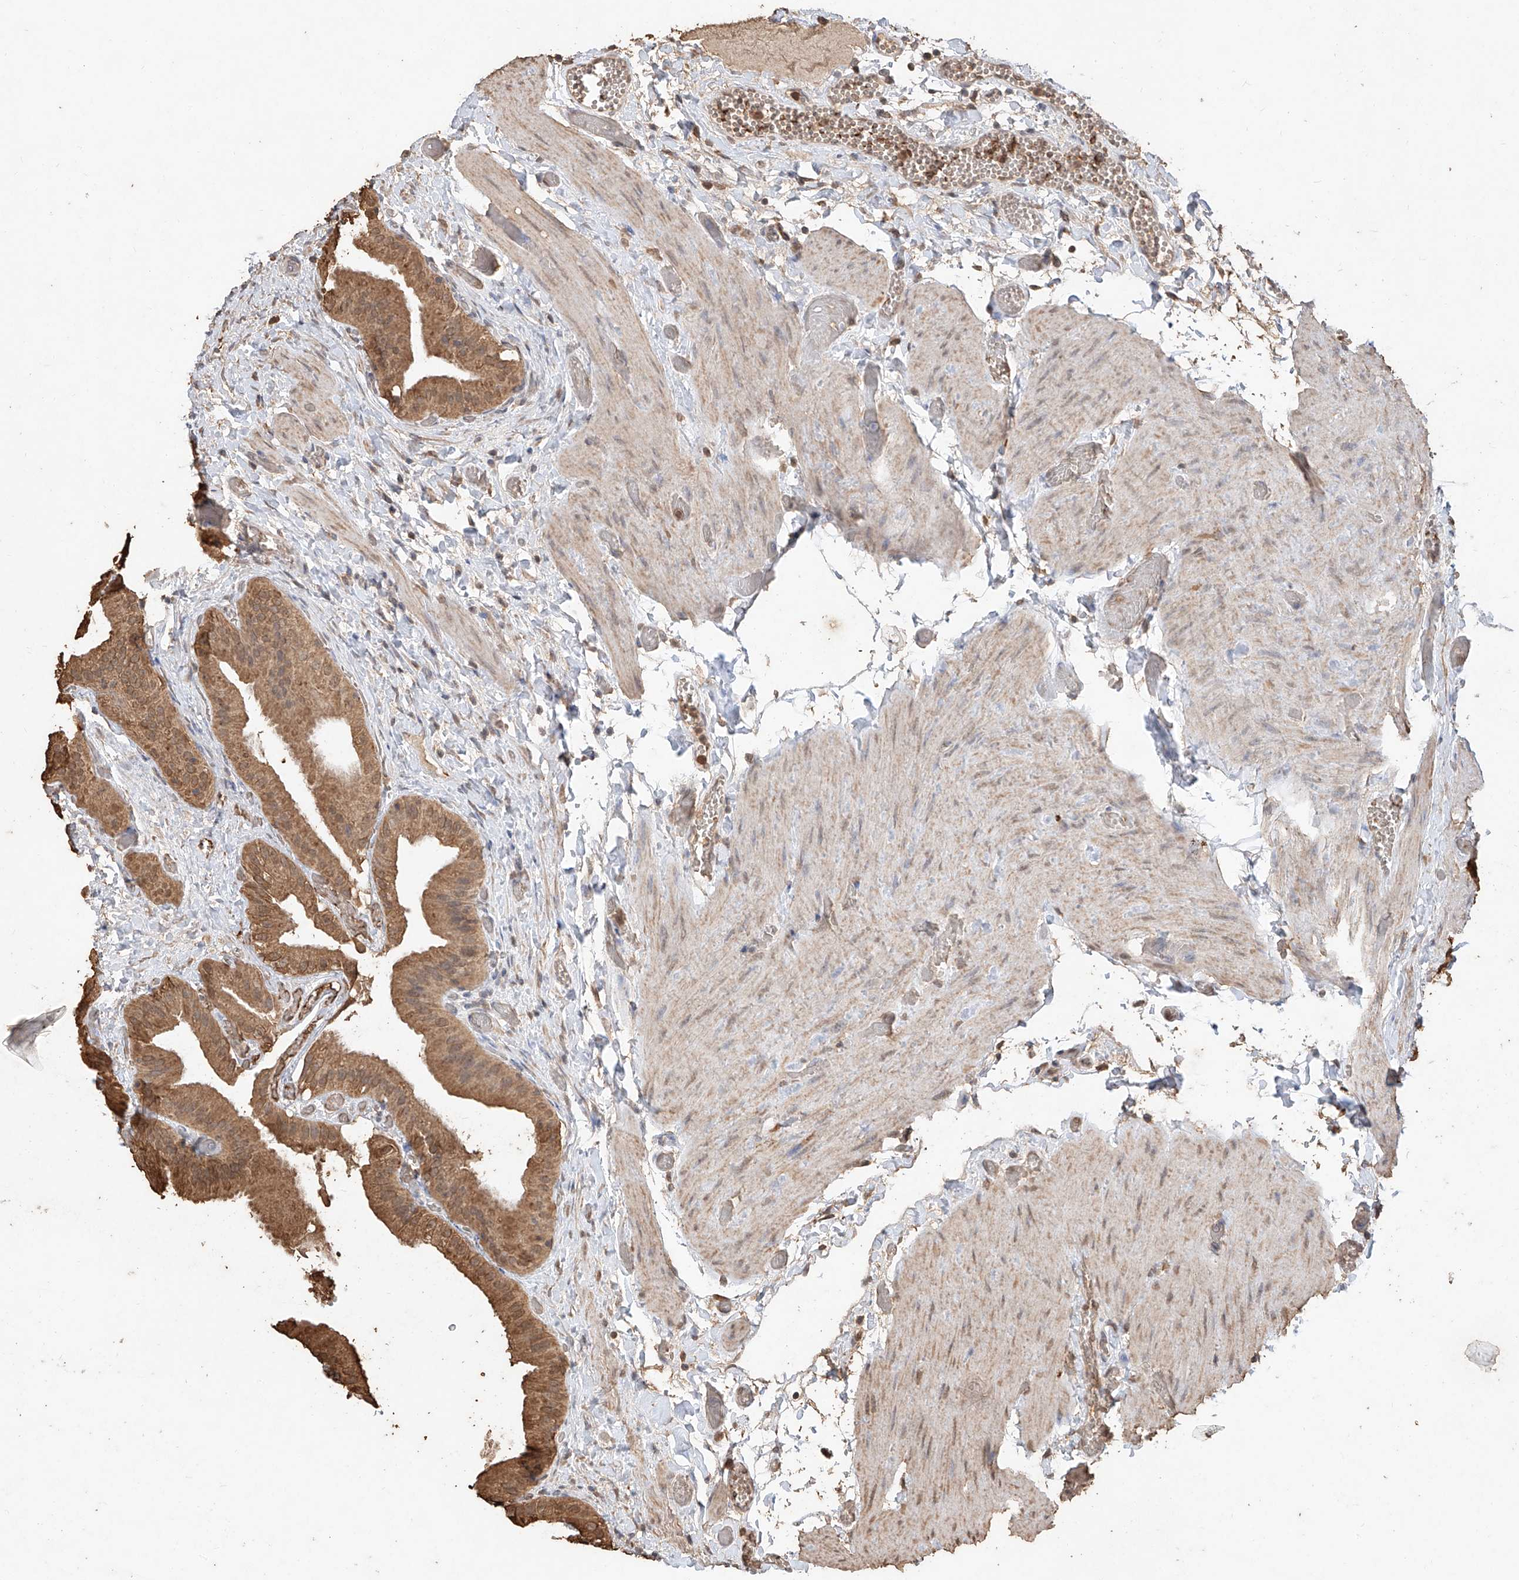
{"staining": {"intensity": "moderate", "quantity": ">75%", "location": "cytoplasmic/membranous"}, "tissue": "gallbladder", "cell_type": "Glandular cells", "image_type": "normal", "snomed": [{"axis": "morphology", "description": "Normal tissue, NOS"}, {"axis": "topography", "description": "Gallbladder"}], "caption": "Protein staining demonstrates moderate cytoplasmic/membranous positivity in approximately >75% of glandular cells in unremarkable gallbladder.", "gene": "ELOVL1", "patient": {"sex": "female", "age": 64}}